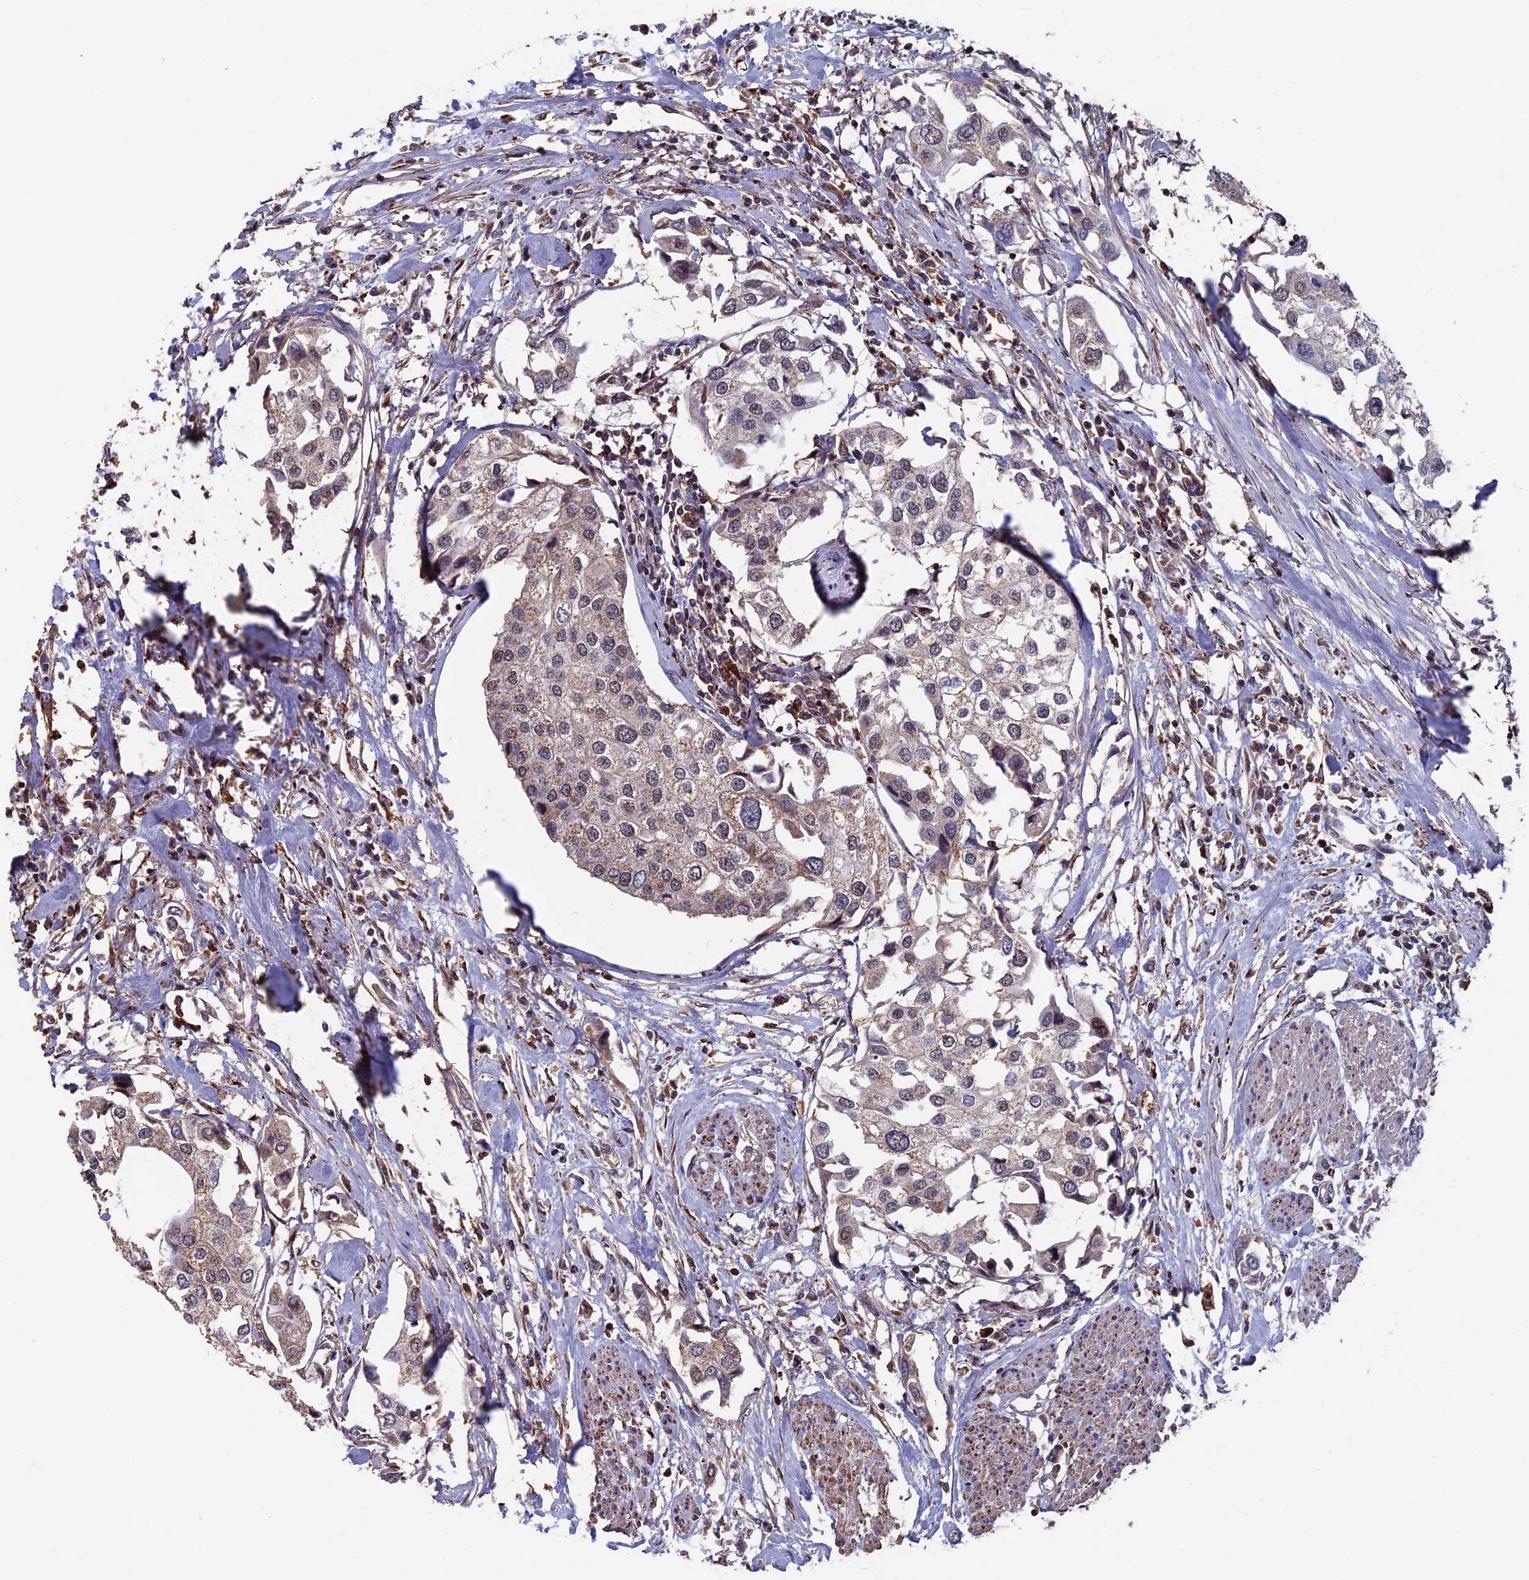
{"staining": {"intensity": "weak", "quantity": "<25%", "location": "cytoplasmic/membranous"}, "tissue": "urothelial cancer", "cell_type": "Tumor cells", "image_type": "cancer", "snomed": [{"axis": "morphology", "description": "Urothelial carcinoma, High grade"}, {"axis": "topography", "description": "Urinary bladder"}], "caption": "A photomicrograph of human high-grade urothelial carcinoma is negative for staining in tumor cells. (DAB (3,3'-diaminobenzidine) IHC visualized using brightfield microscopy, high magnification).", "gene": "RASGRF1", "patient": {"sex": "male", "age": 64}}